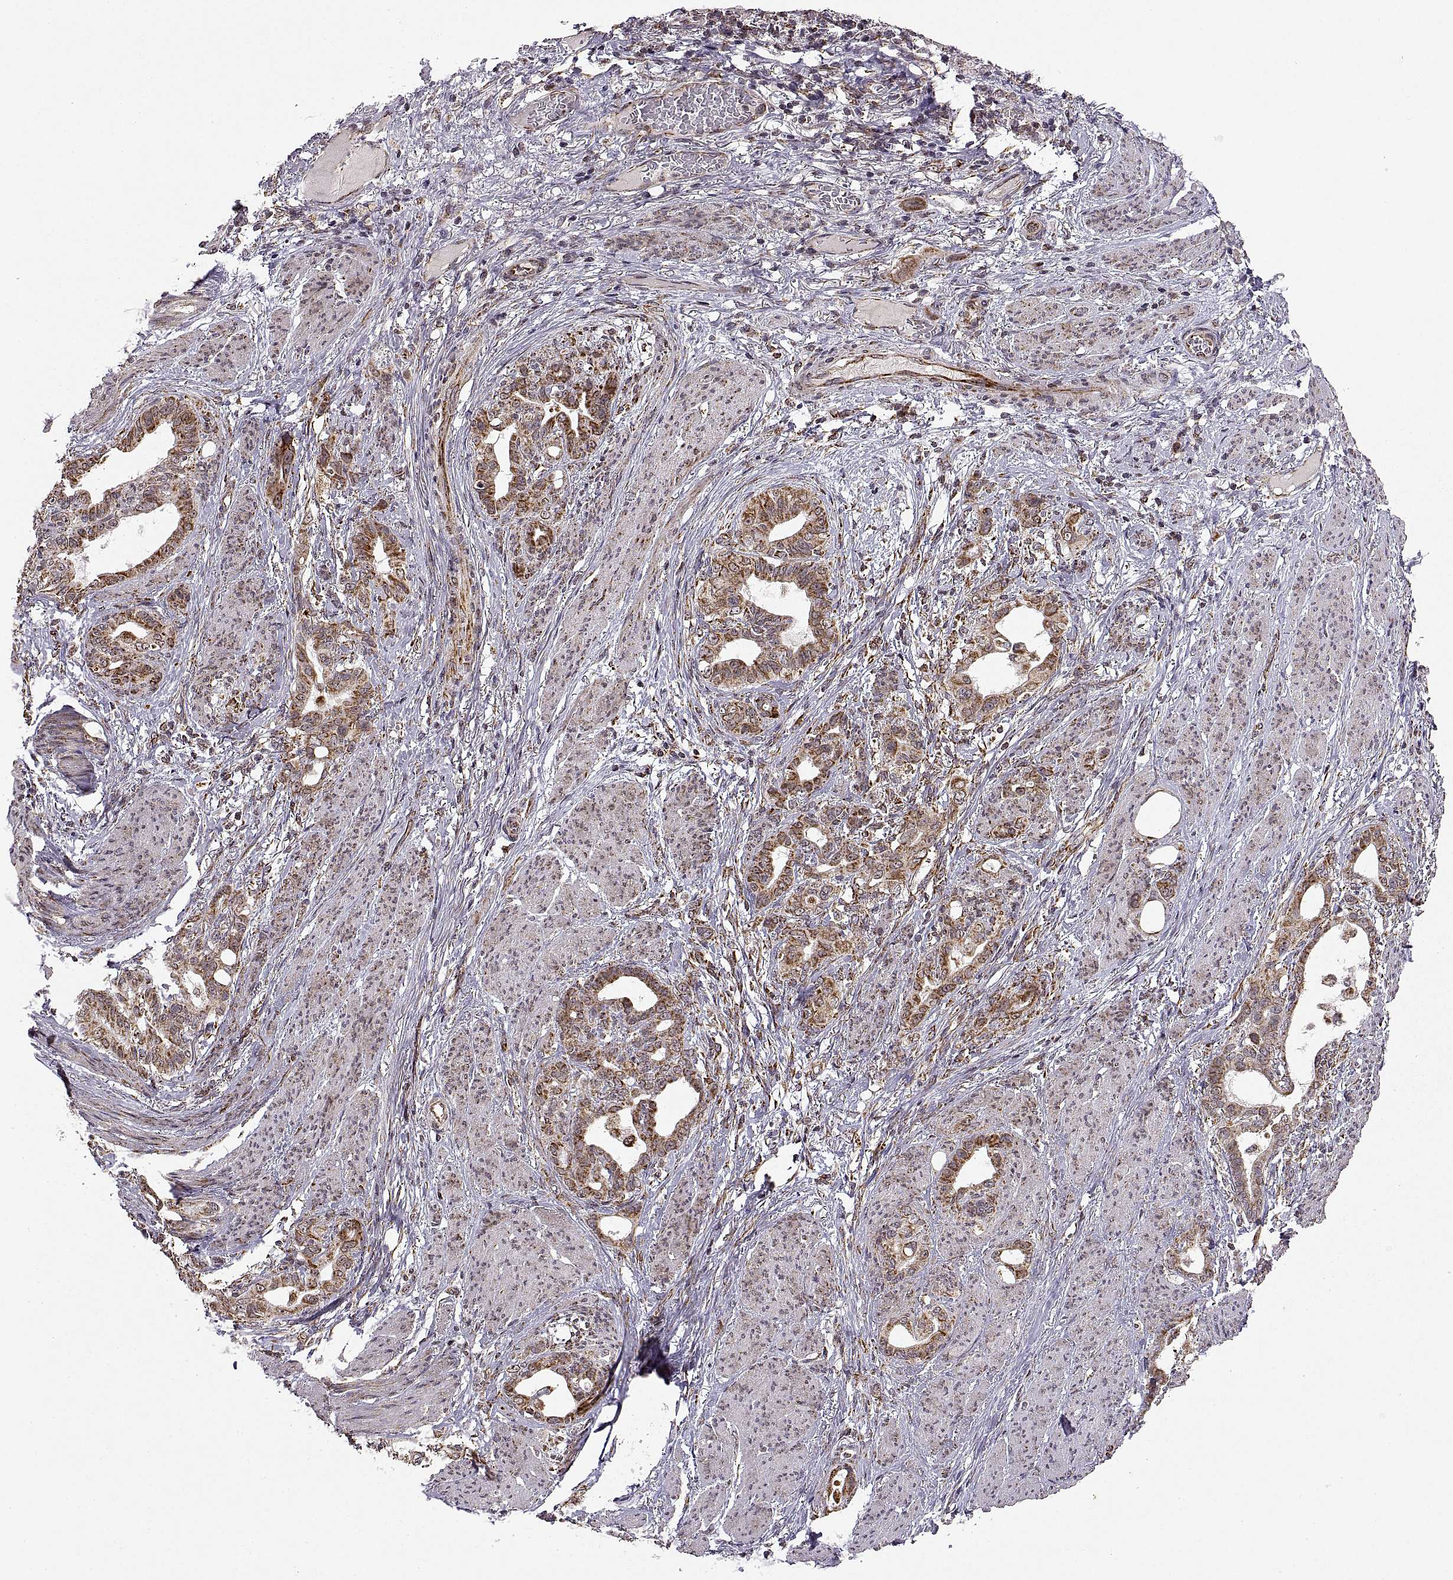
{"staining": {"intensity": "moderate", "quantity": "25%-75%", "location": "cytoplasmic/membranous"}, "tissue": "stomach cancer", "cell_type": "Tumor cells", "image_type": "cancer", "snomed": [{"axis": "morphology", "description": "Normal tissue, NOS"}, {"axis": "morphology", "description": "Adenocarcinoma, NOS"}, {"axis": "topography", "description": "Esophagus"}, {"axis": "topography", "description": "Stomach, upper"}], "caption": "This histopathology image shows immunohistochemistry staining of stomach cancer, with medium moderate cytoplasmic/membranous expression in about 25%-75% of tumor cells.", "gene": "MANBAL", "patient": {"sex": "male", "age": 62}}